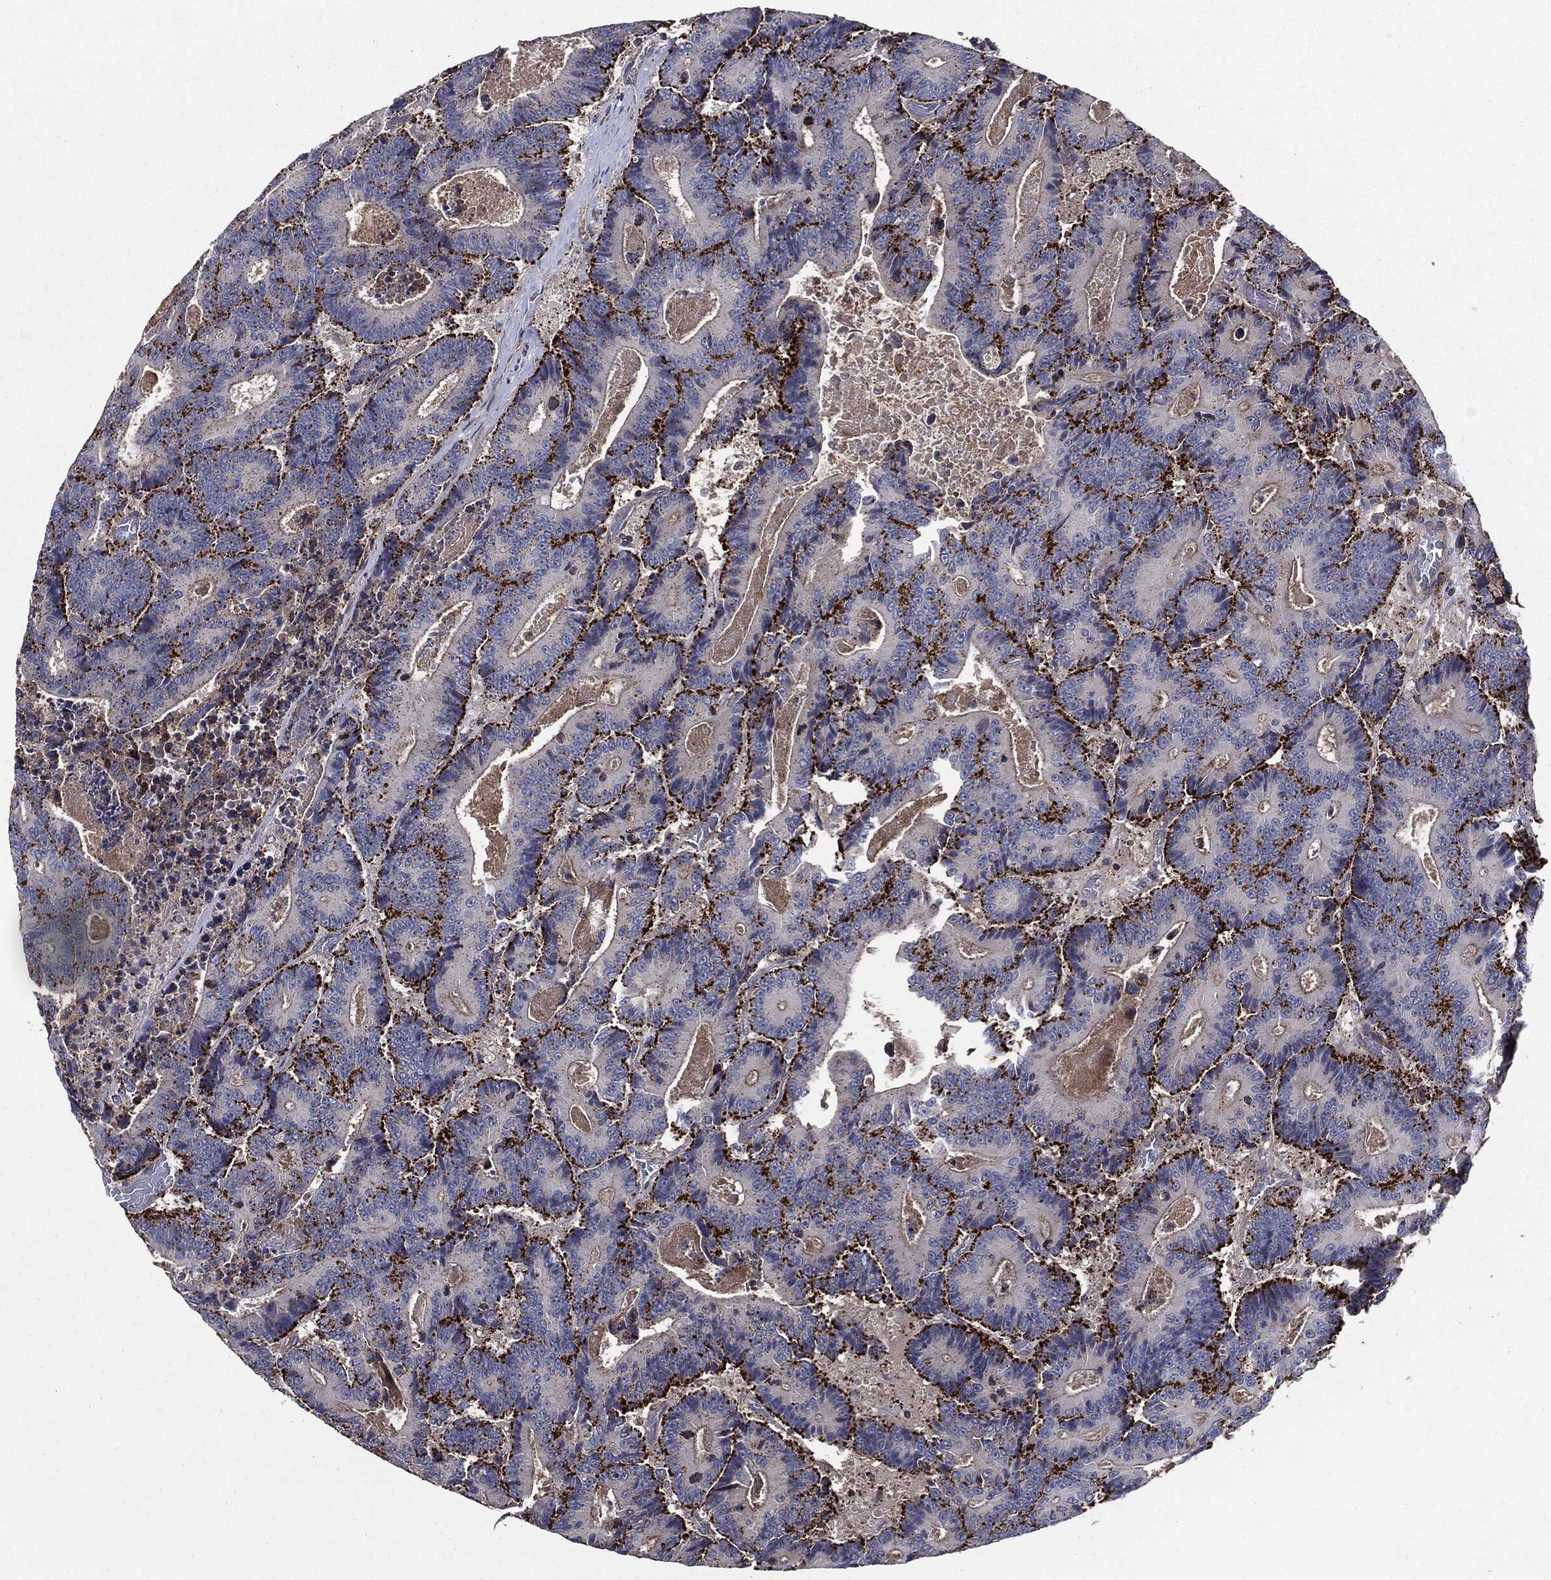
{"staining": {"intensity": "strong", "quantity": ">75%", "location": "cytoplasmic/membranous"}, "tissue": "colorectal cancer", "cell_type": "Tumor cells", "image_type": "cancer", "snomed": [{"axis": "morphology", "description": "Adenocarcinoma, NOS"}, {"axis": "topography", "description": "Colon"}], "caption": "Immunohistochemistry (DAB) staining of colorectal cancer (adenocarcinoma) demonstrates strong cytoplasmic/membranous protein expression in approximately >75% of tumor cells. (Stains: DAB in brown, nuclei in blue, Microscopy: brightfield microscopy at high magnification).", "gene": "PDCD6IP", "patient": {"sex": "male", "age": 83}}